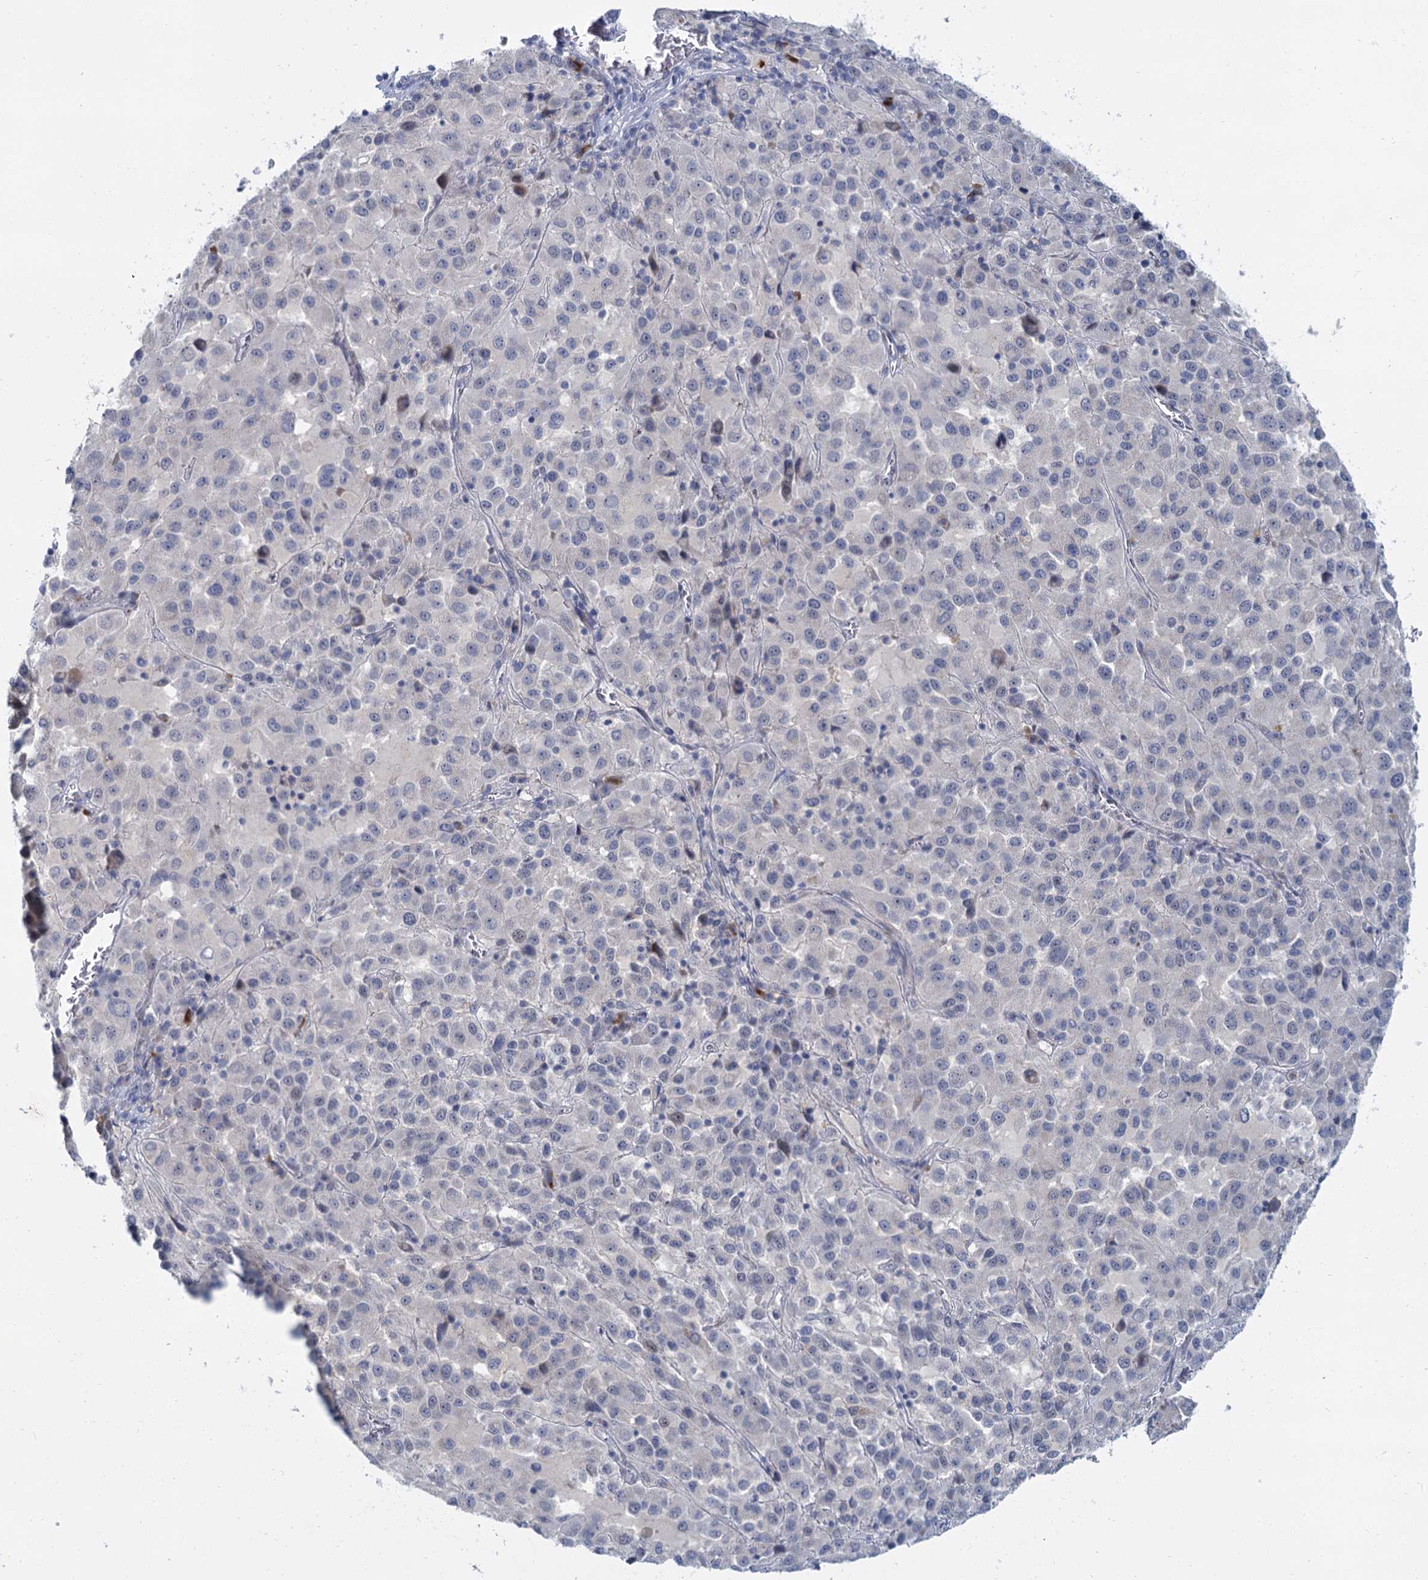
{"staining": {"intensity": "negative", "quantity": "none", "location": "none"}, "tissue": "melanoma", "cell_type": "Tumor cells", "image_type": "cancer", "snomed": [{"axis": "morphology", "description": "Malignant melanoma, Metastatic site"}, {"axis": "topography", "description": "Lung"}], "caption": "The immunohistochemistry (IHC) photomicrograph has no significant expression in tumor cells of melanoma tissue.", "gene": "ACRBP", "patient": {"sex": "male", "age": 64}}